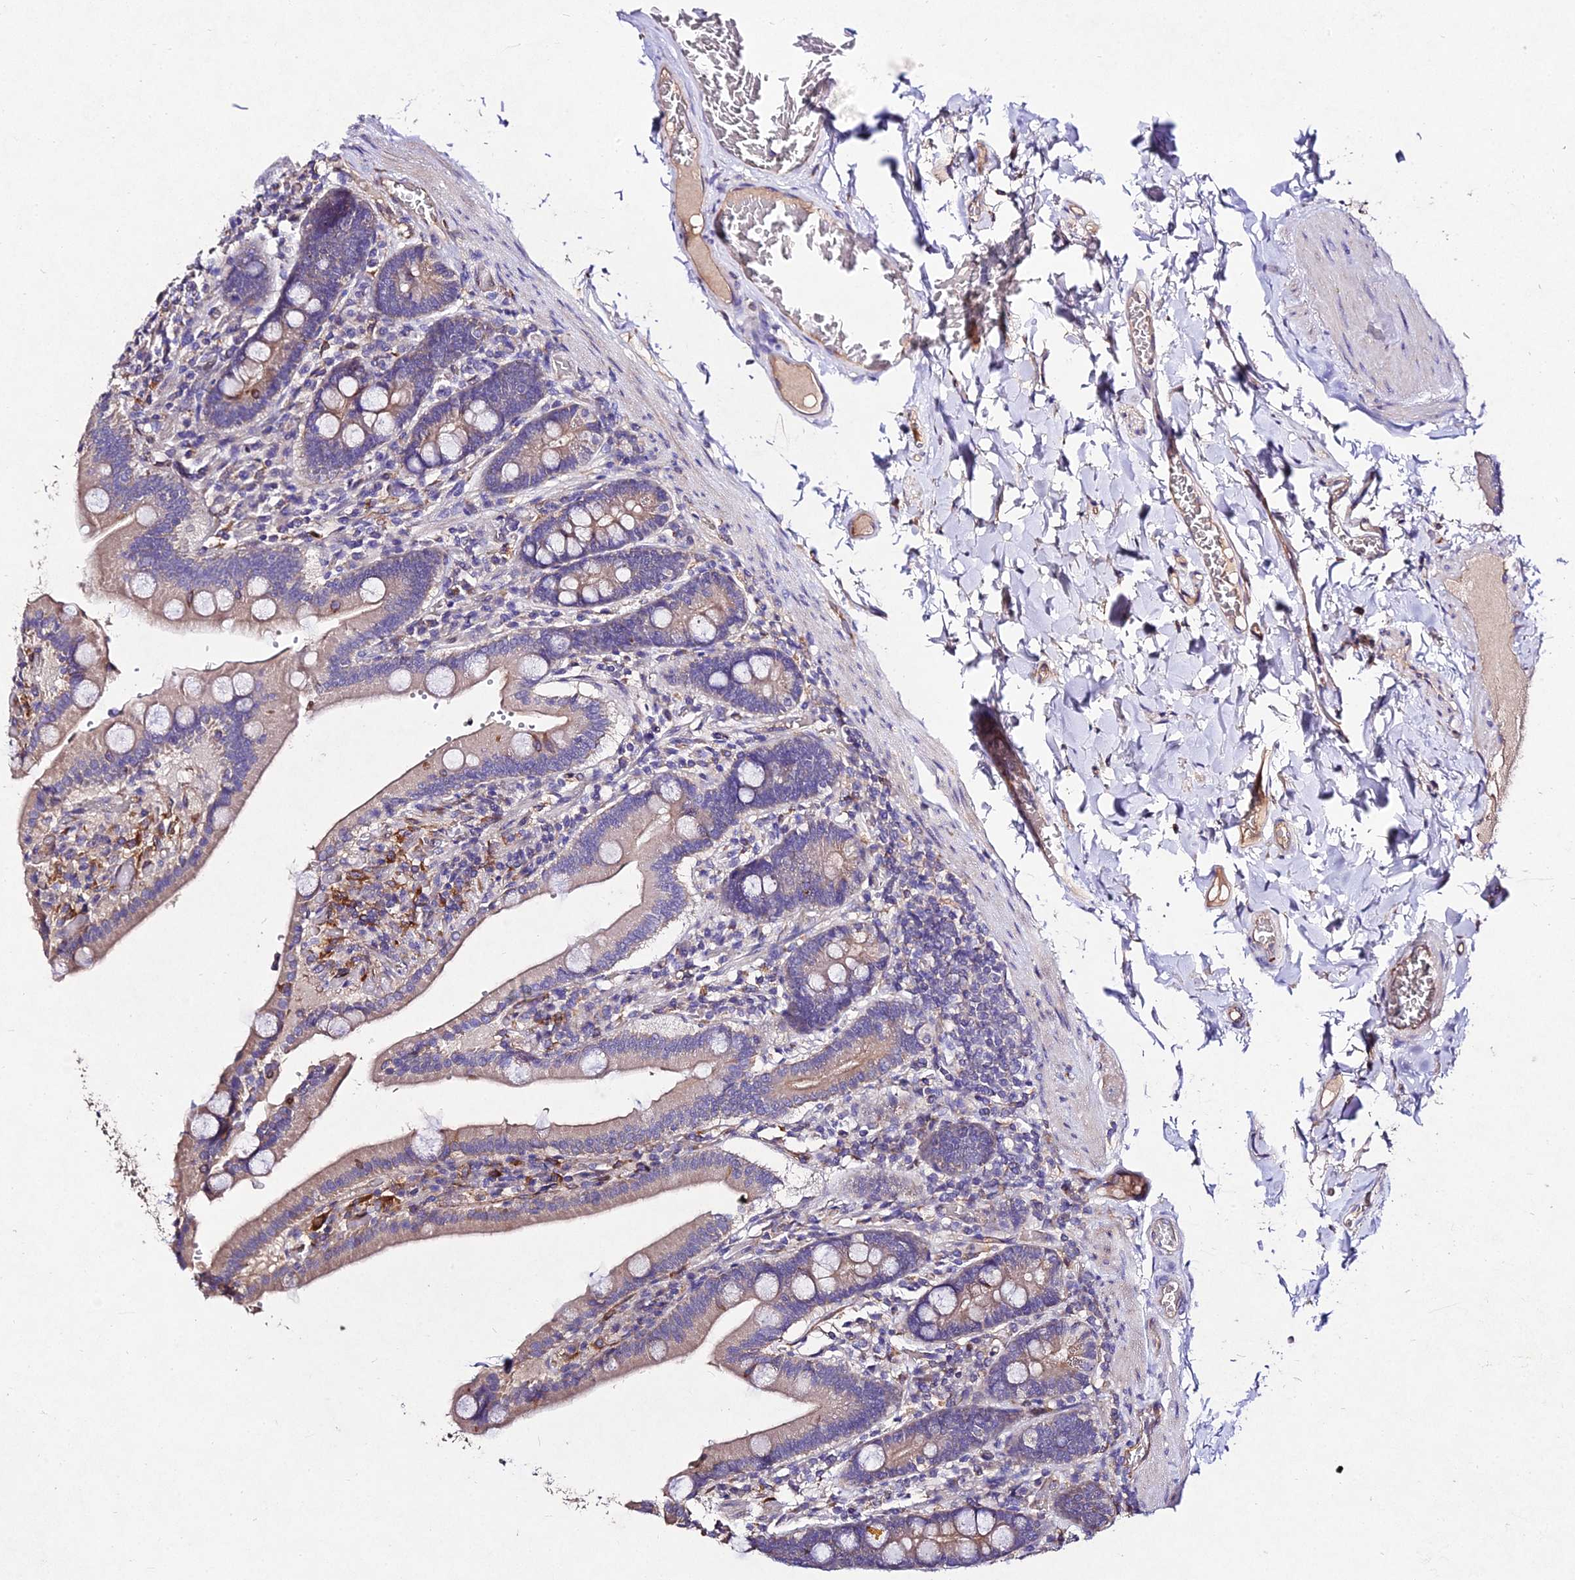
{"staining": {"intensity": "moderate", "quantity": "25%-75%", "location": "cytoplasmic/membranous"}, "tissue": "duodenum", "cell_type": "Glandular cells", "image_type": "normal", "snomed": [{"axis": "morphology", "description": "Normal tissue, NOS"}, {"axis": "topography", "description": "Duodenum"}], "caption": "Glandular cells display medium levels of moderate cytoplasmic/membranous positivity in approximately 25%-75% of cells in unremarkable duodenum. (brown staining indicates protein expression, while blue staining denotes nuclei).", "gene": "AP3M1", "patient": {"sex": "female", "age": 62}}